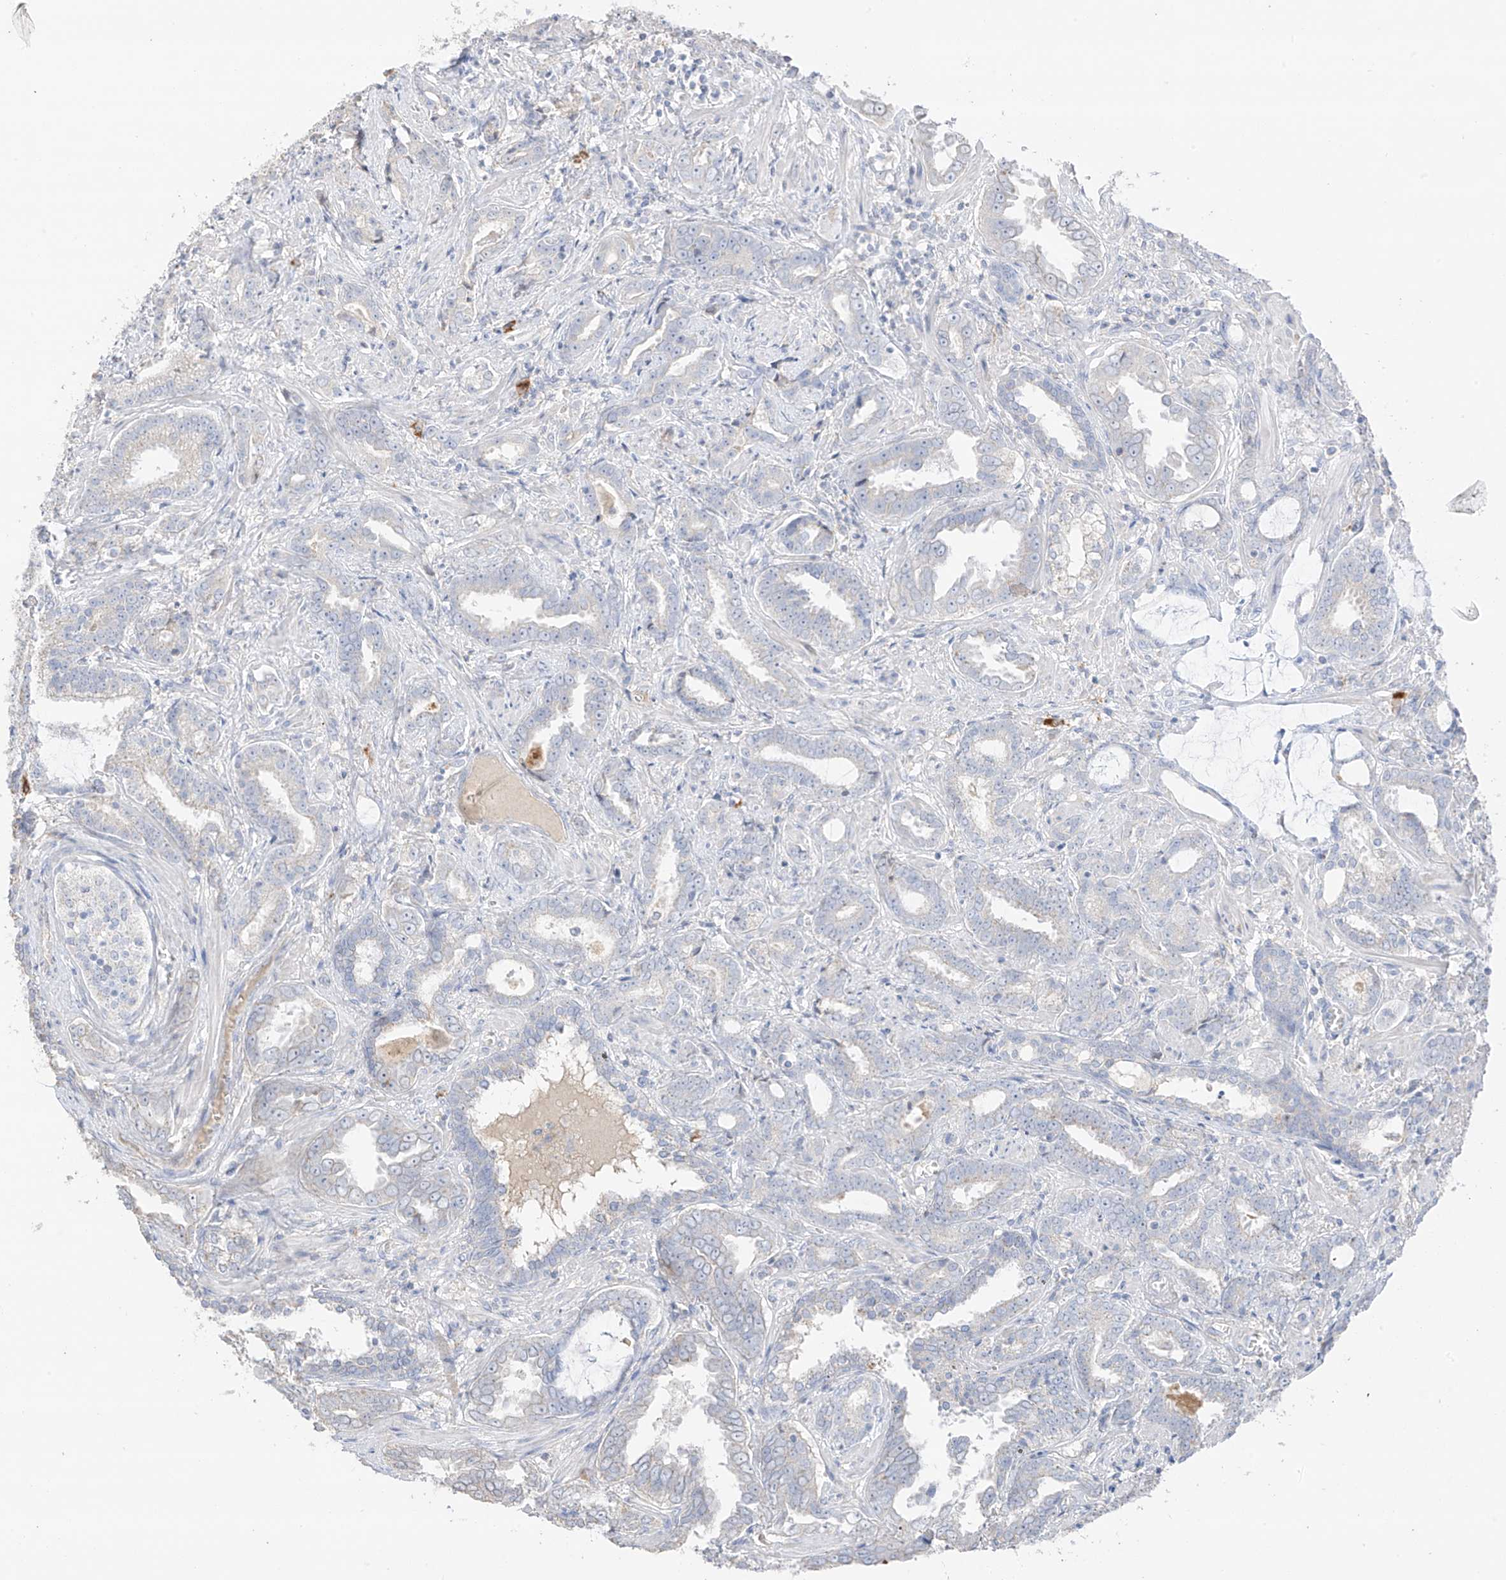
{"staining": {"intensity": "negative", "quantity": "none", "location": "none"}, "tissue": "prostate cancer", "cell_type": "Tumor cells", "image_type": "cancer", "snomed": [{"axis": "morphology", "description": "Adenocarcinoma, High grade"}, {"axis": "topography", "description": "Prostate and seminal vesicle, NOS"}], "caption": "Tumor cells are negative for brown protein staining in prostate high-grade adenocarcinoma.", "gene": "CAPN13", "patient": {"sex": "male", "age": 67}}